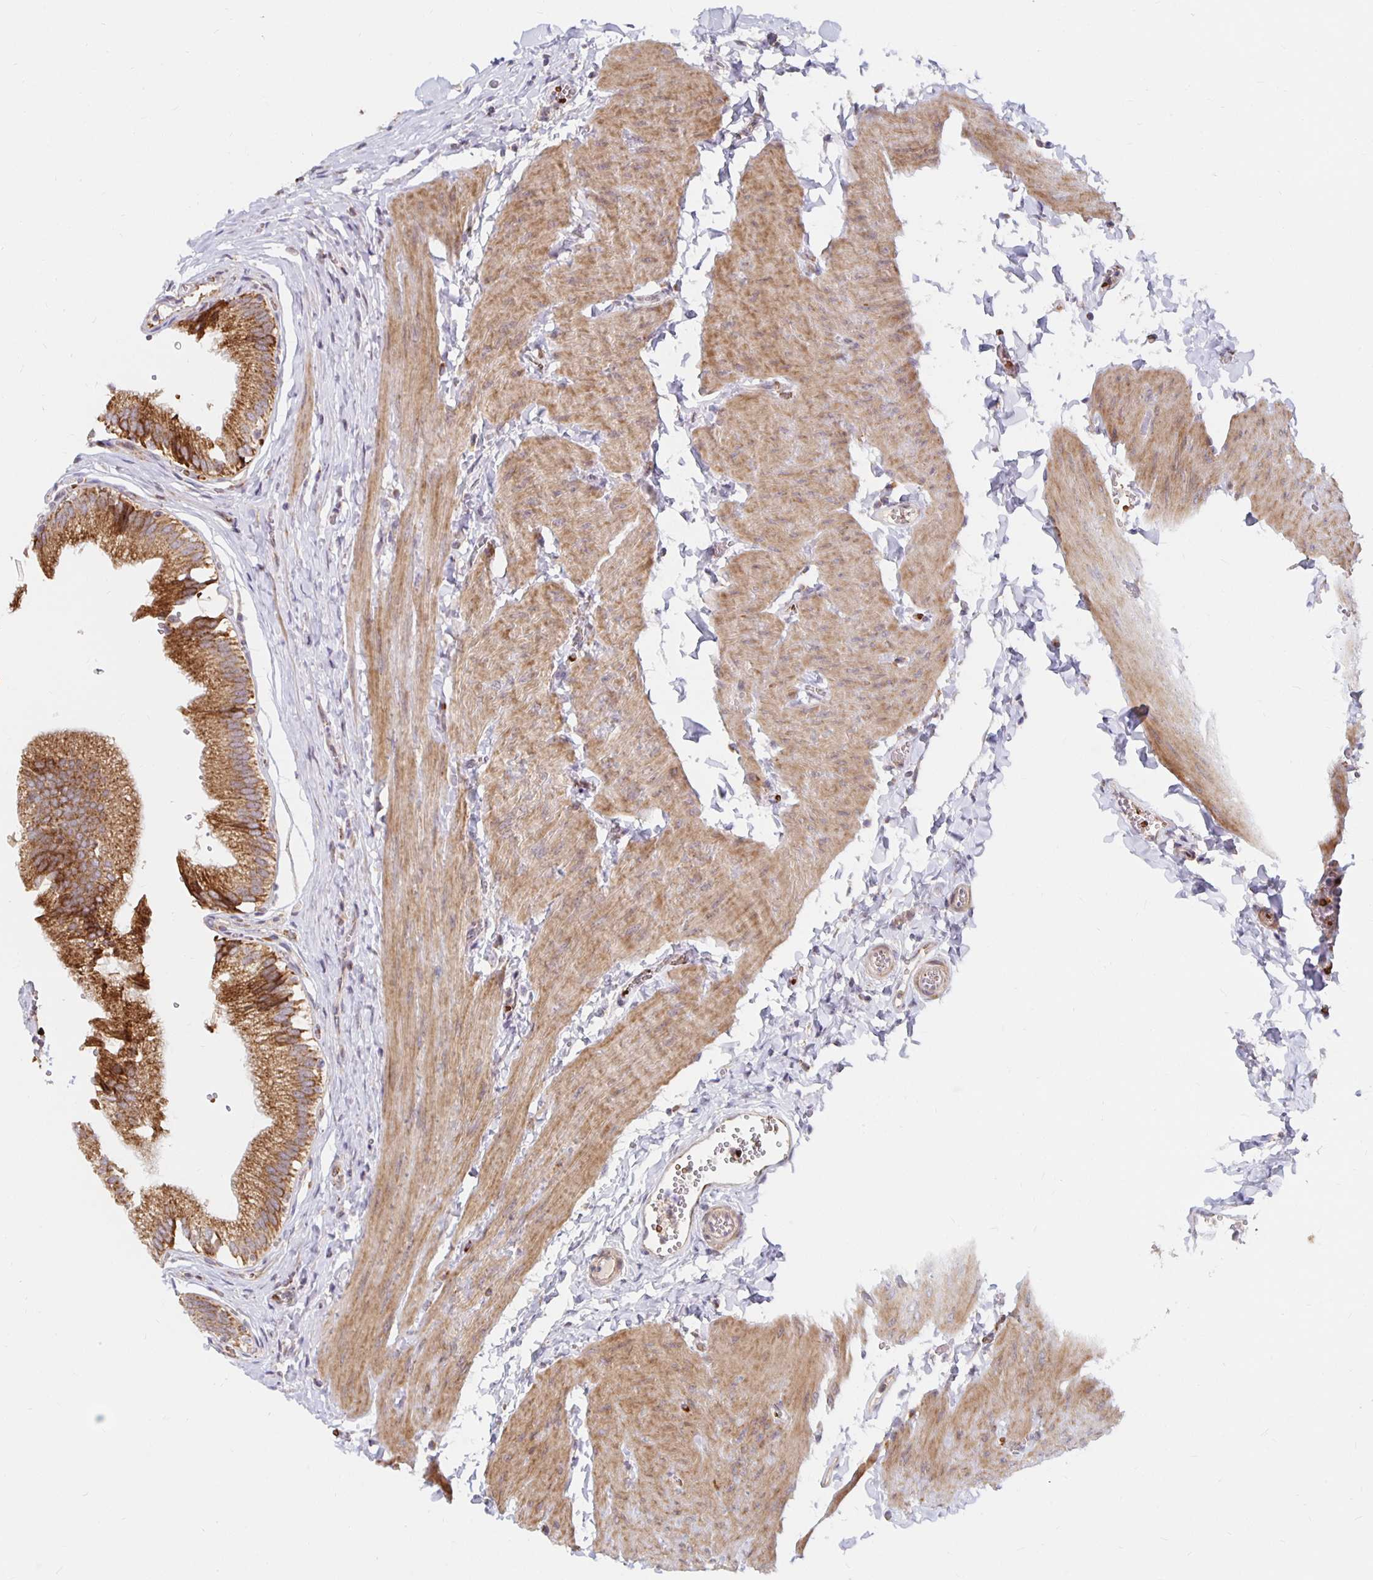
{"staining": {"intensity": "strong", "quantity": ">75%", "location": "cytoplasmic/membranous"}, "tissue": "gallbladder", "cell_type": "Glandular cells", "image_type": "normal", "snomed": [{"axis": "morphology", "description": "Normal tissue, NOS"}, {"axis": "topography", "description": "Gallbladder"}, {"axis": "topography", "description": "Peripheral nerve tissue"}], "caption": "This micrograph demonstrates immunohistochemistry staining of normal human gallbladder, with high strong cytoplasmic/membranous staining in approximately >75% of glandular cells.", "gene": "MRPL28", "patient": {"sex": "male", "age": 17}}